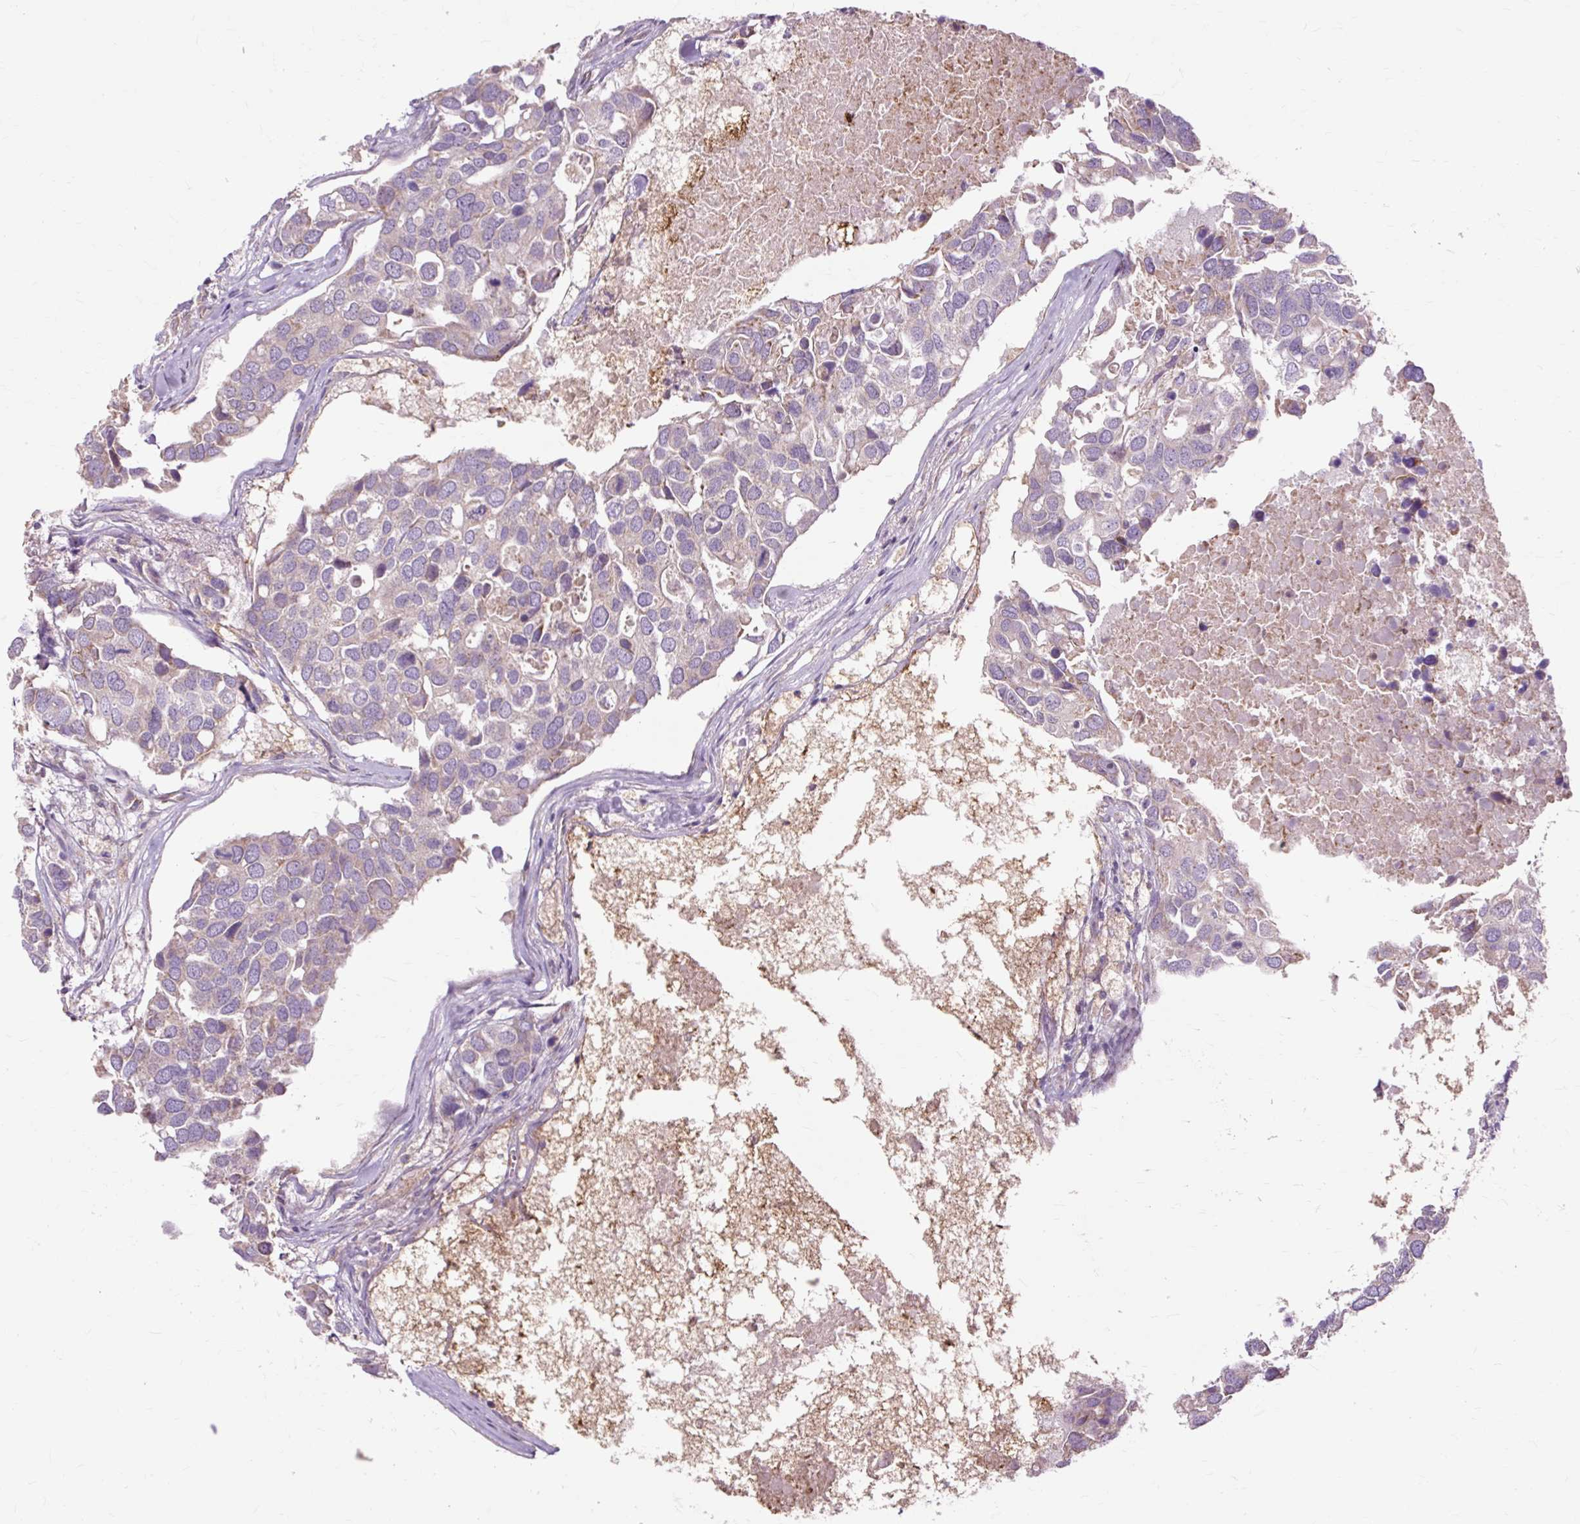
{"staining": {"intensity": "negative", "quantity": "none", "location": "none"}, "tissue": "breast cancer", "cell_type": "Tumor cells", "image_type": "cancer", "snomed": [{"axis": "morphology", "description": "Duct carcinoma"}, {"axis": "topography", "description": "Breast"}], "caption": "An immunohistochemistry image of breast invasive ductal carcinoma is shown. There is no staining in tumor cells of breast invasive ductal carcinoma. (DAB immunohistochemistry, high magnification).", "gene": "PDZD2", "patient": {"sex": "female", "age": 83}}